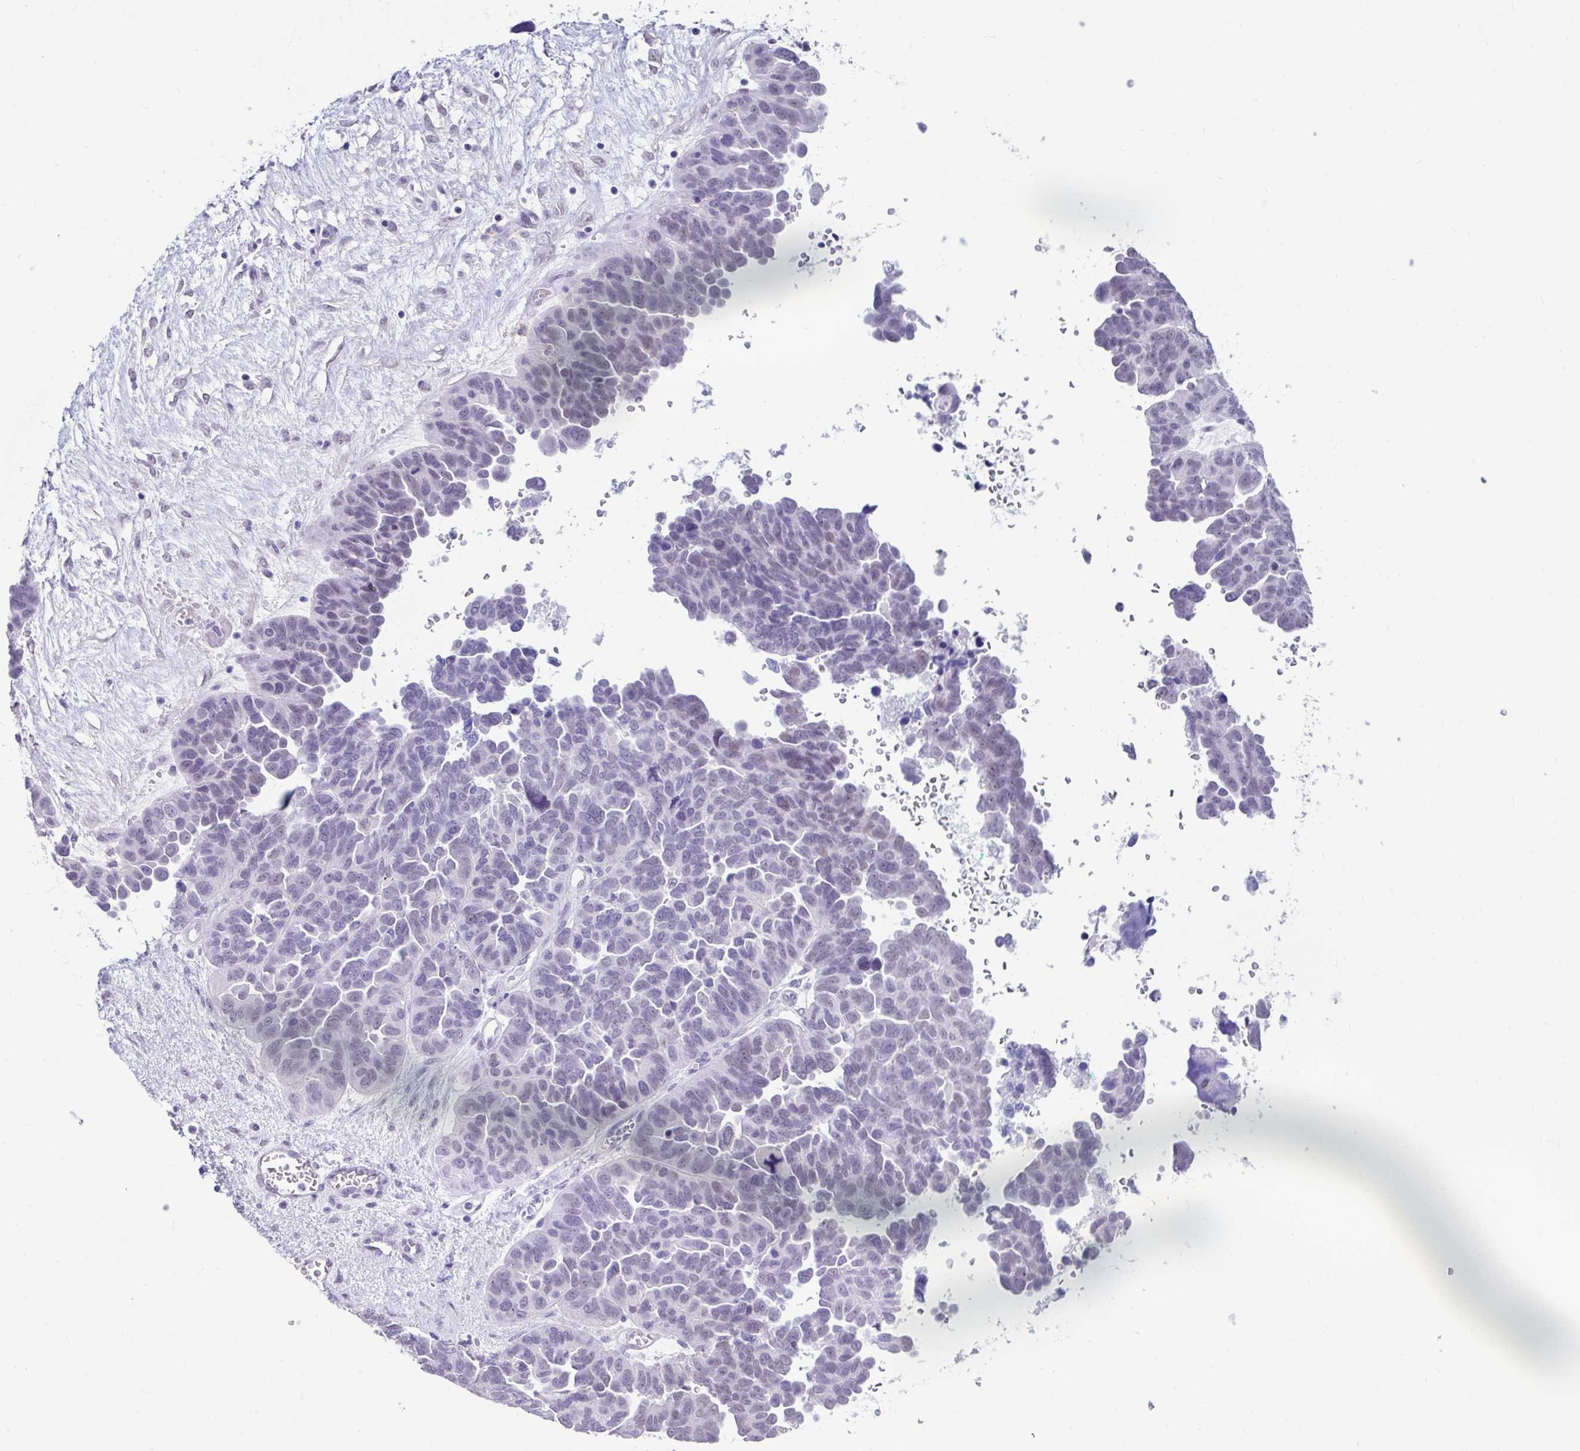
{"staining": {"intensity": "negative", "quantity": "none", "location": "none"}, "tissue": "ovarian cancer", "cell_type": "Tumor cells", "image_type": "cancer", "snomed": [{"axis": "morphology", "description": "Cystadenocarcinoma, serous, NOS"}, {"axis": "topography", "description": "Ovary"}], "caption": "This is an IHC photomicrograph of ovarian cancer. There is no expression in tumor cells.", "gene": "DCAF17", "patient": {"sex": "female", "age": 64}}